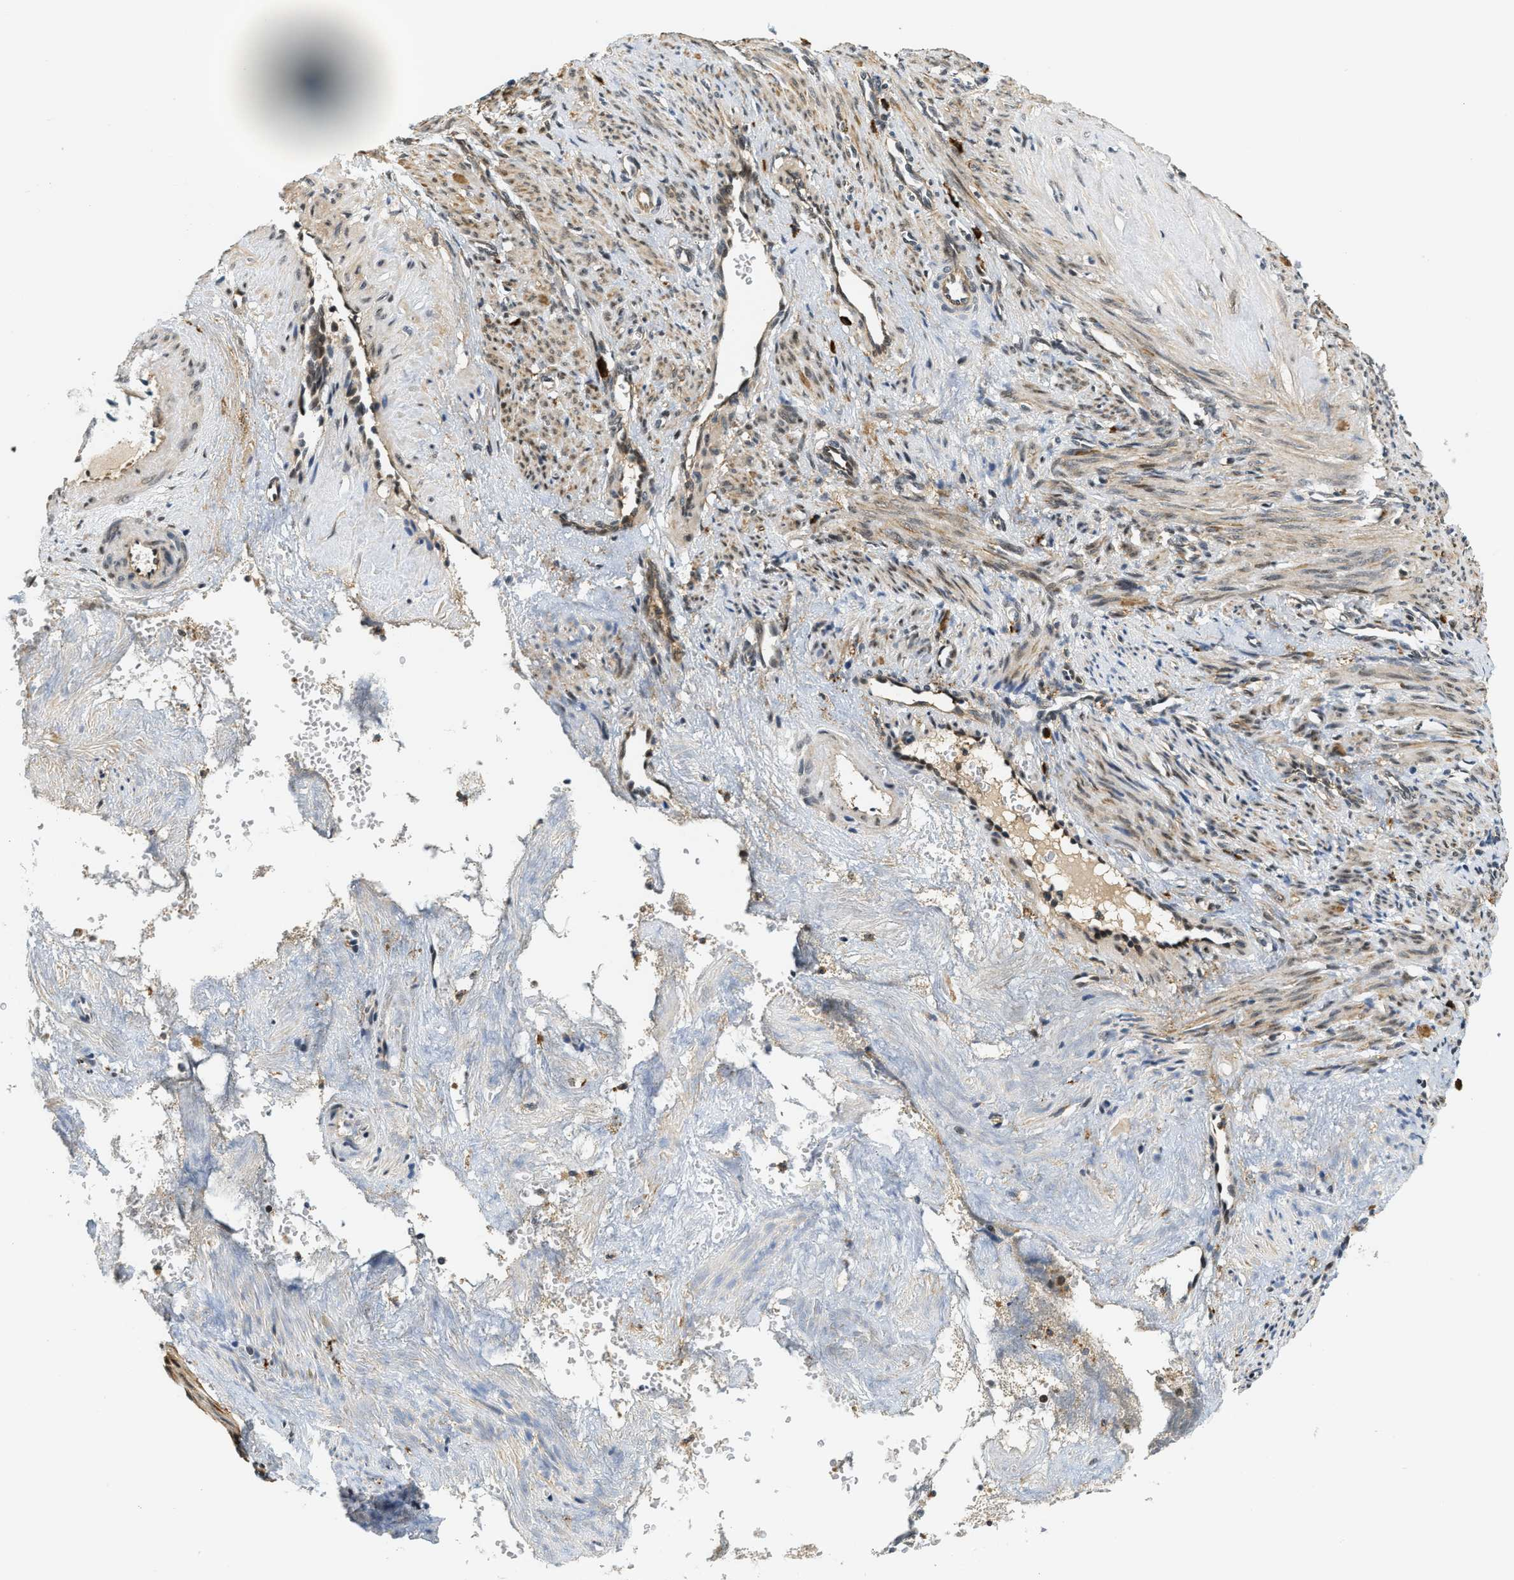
{"staining": {"intensity": "weak", "quantity": ">75%", "location": "cytoplasmic/membranous"}, "tissue": "smooth muscle", "cell_type": "Smooth muscle cells", "image_type": "normal", "snomed": [{"axis": "morphology", "description": "Normal tissue, NOS"}, {"axis": "topography", "description": "Endometrium"}], "caption": "Immunohistochemical staining of unremarkable smooth muscle shows low levels of weak cytoplasmic/membranous staining in approximately >75% of smooth muscle cells. (DAB = brown stain, brightfield microscopy at high magnification).", "gene": "KMT2A", "patient": {"sex": "female", "age": 33}}